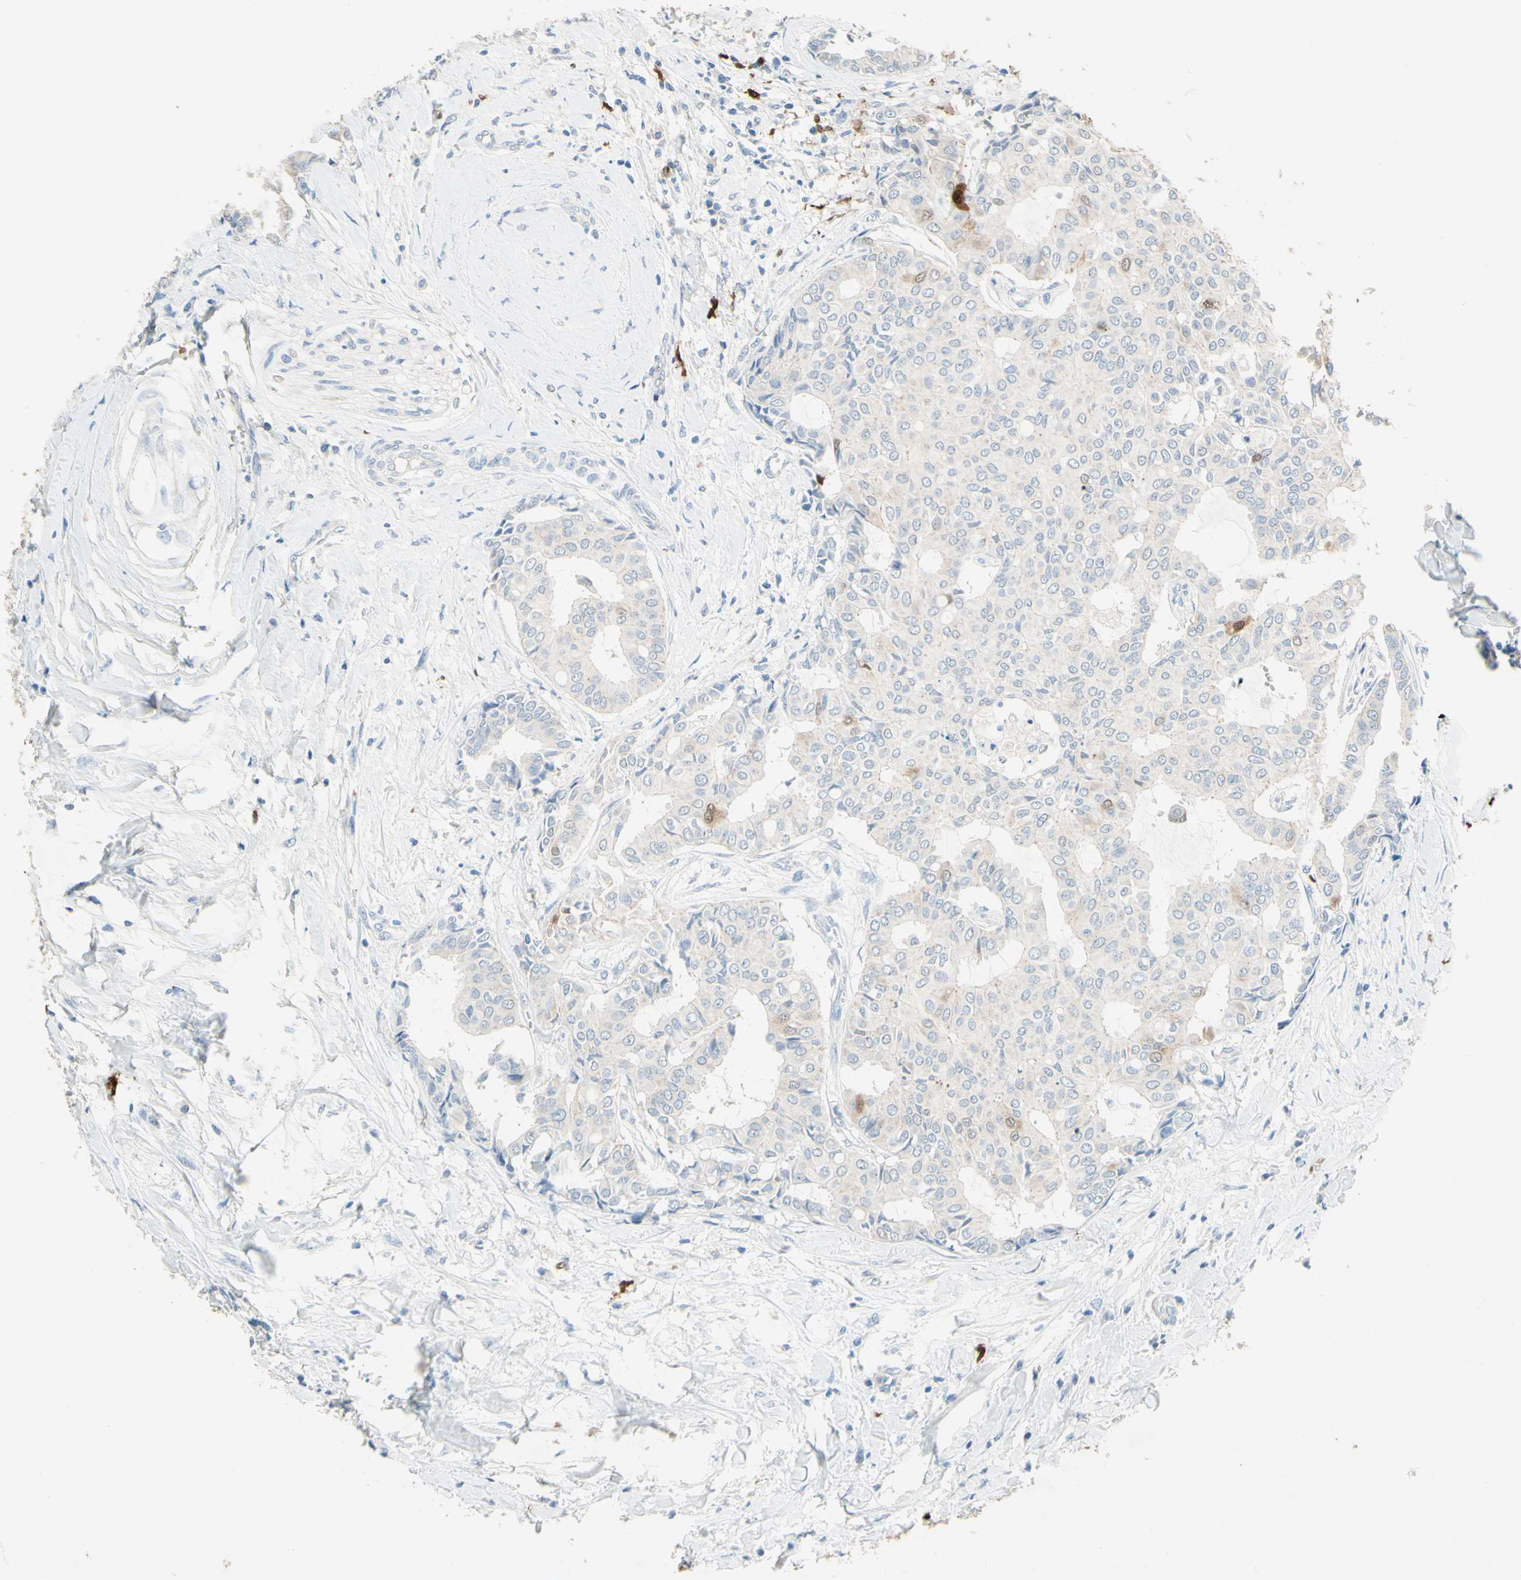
{"staining": {"intensity": "negative", "quantity": "none", "location": "none"}, "tissue": "head and neck cancer", "cell_type": "Tumor cells", "image_type": "cancer", "snomed": [{"axis": "morphology", "description": "Adenocarcinoma, NOS"}, {"axis": "topography", "description": "Salivary gland"}, {"axis": "topography", "description": "Head-Neck"}], "caption": "Head and neck adenocarcinoma was stained to show a protein in brown. There is no significant staining in tumor cells.", "gene": "NFKBIZ", "patient": {"sex": "female", "age": 59}}